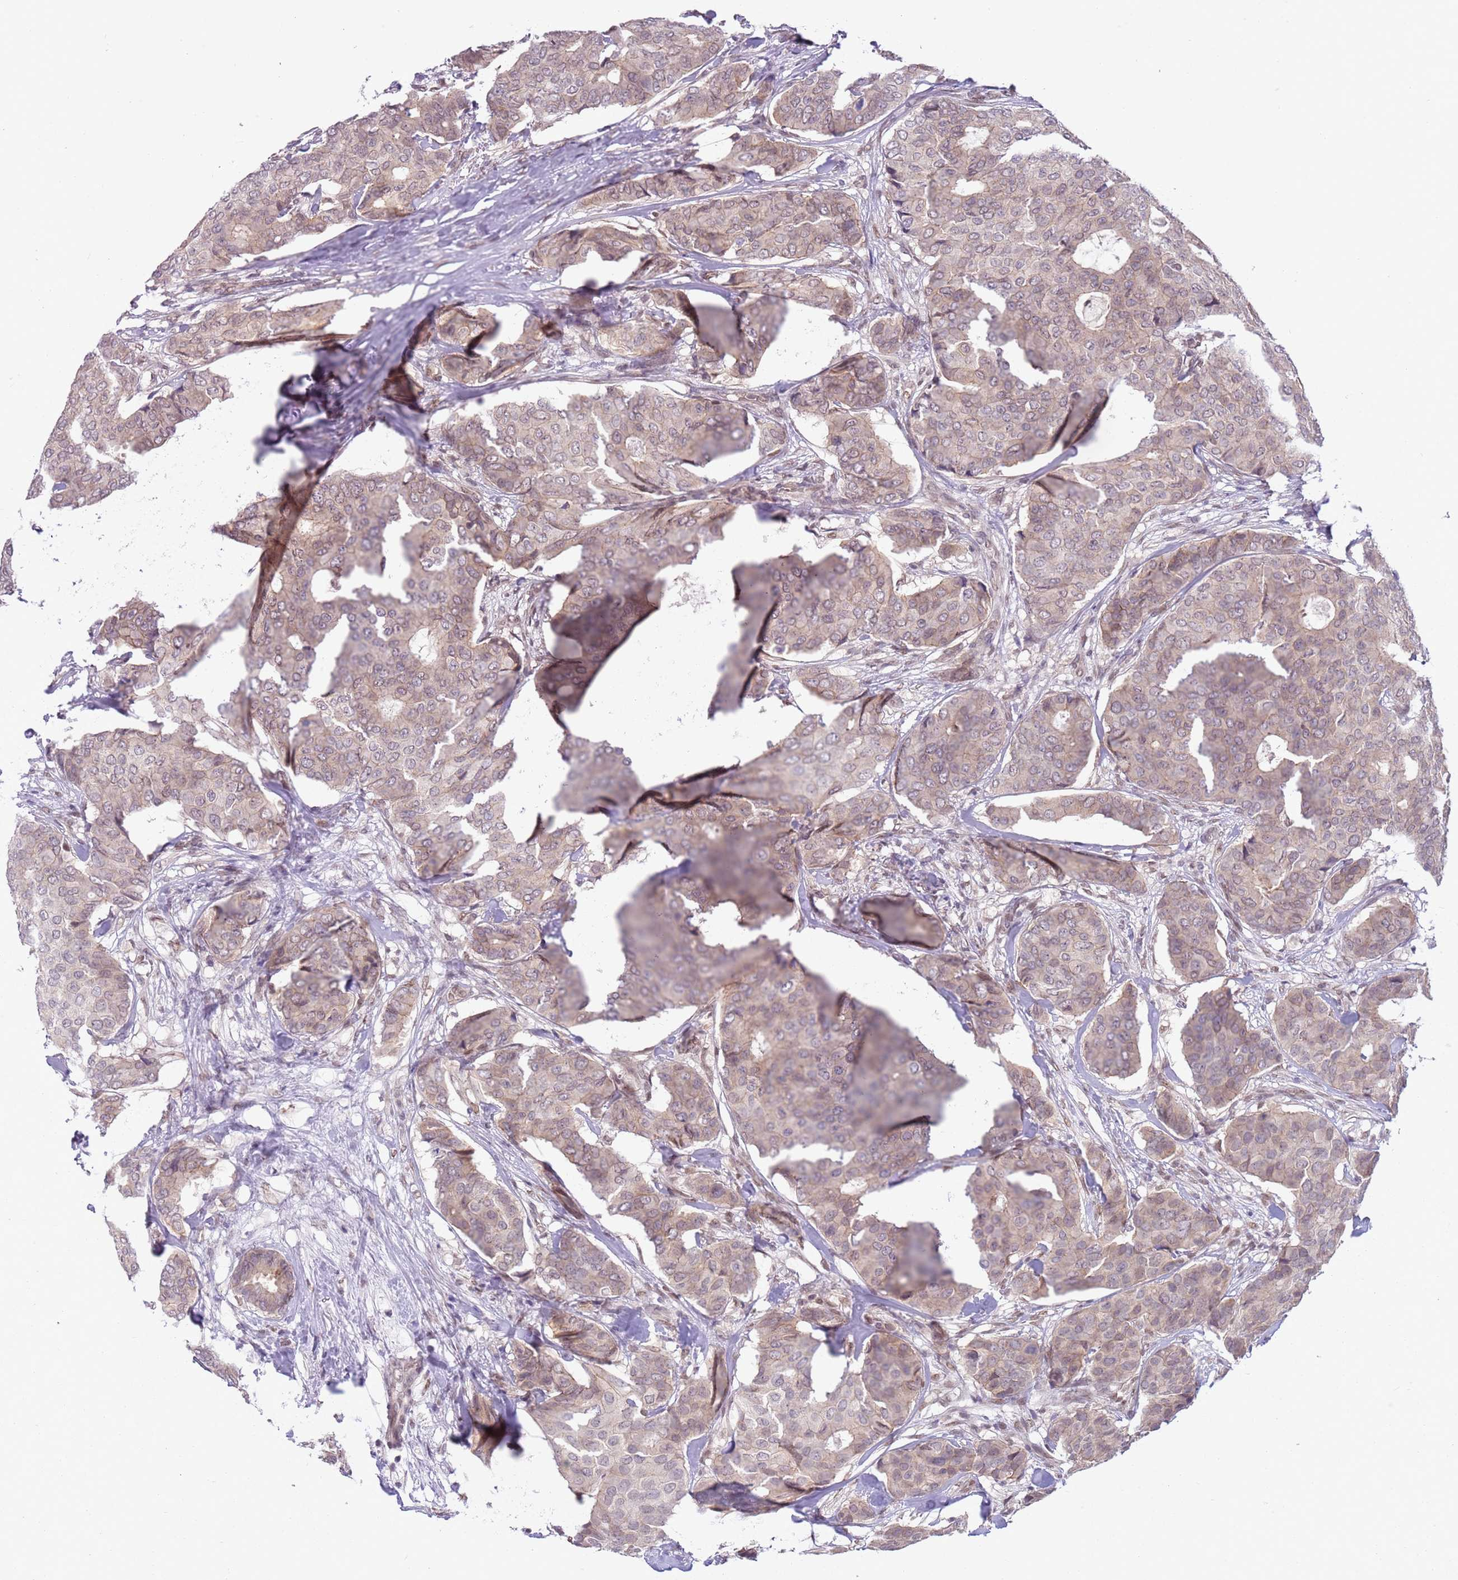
{"staining": {"intensity": "weak", "quantity": ">75%", "location": "cytoplasmic/membranous"}, "tissue": "breast cancer", "cell_type": "Tumor cells", "image_type": "cancer", "snomed": [{"axis": "morphology", "description": "Duct carcinoma"}, {"axis": "topography", "description": "Breast"}], "caption": "Protein staining reveals weak cytoplasmic/membranous positivity in about >75% of tumor cells in invasive ductal carcinoma (breast).", "gene": "TM2D1", "patient": {"sex": "female", "age": 75}}